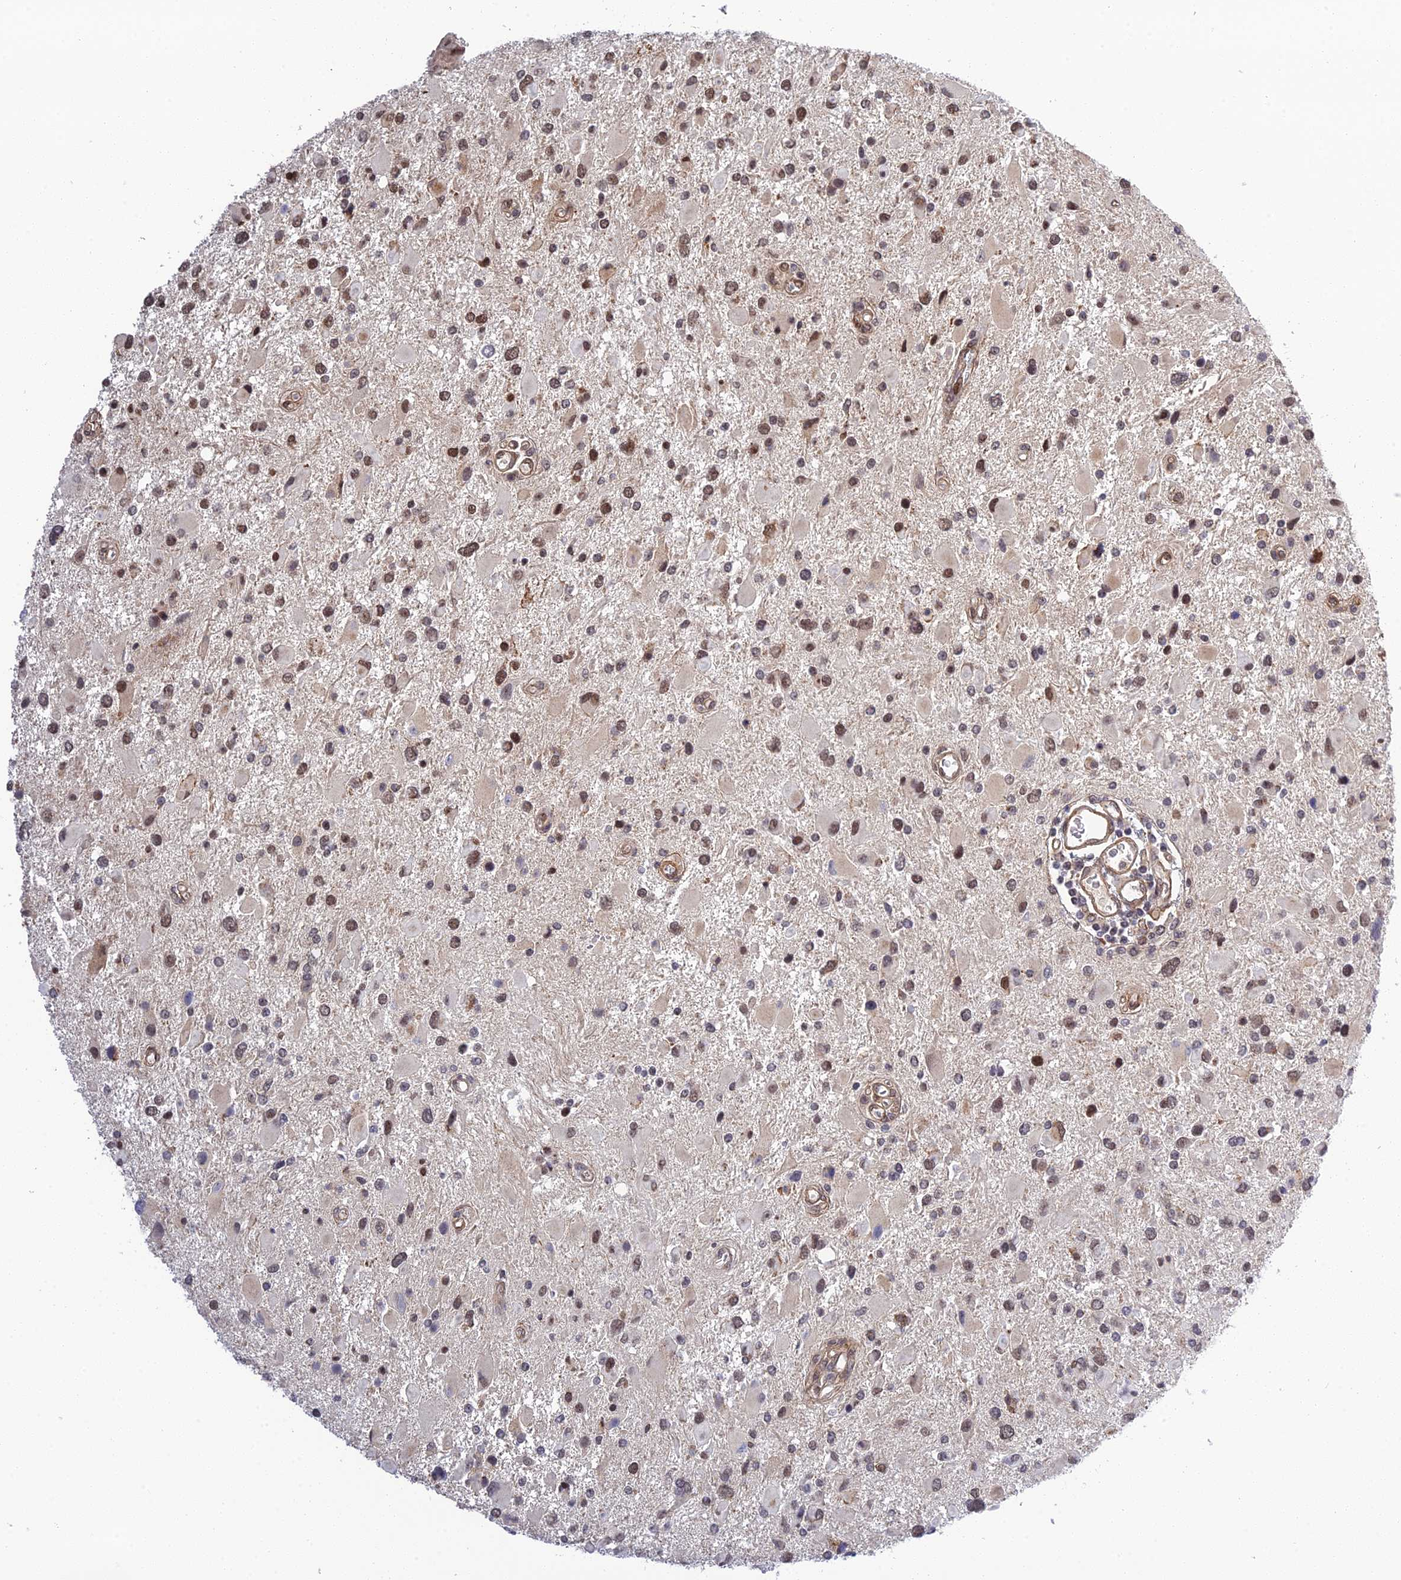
{"staining": {"intensity": "moderate", "quantity": ">75%", "location": "nuclear"}, "tissue": "glioma", "cell_type": "Tumor cells", "image_type": "cancer", "snomed": [{"axis": "morphology", "description": "Glioma, malignant, High grade"}, {"axis": "topography", "description": "Brain"}], "caption": "This histopathology image reveals immunohistochemistry (IHC) staining of human glioma, with medium moderate nuclear expression in approximately >75% of tumor cells.", "gene": "REXO1", "patient": {"sex": "male", "age": 53}}